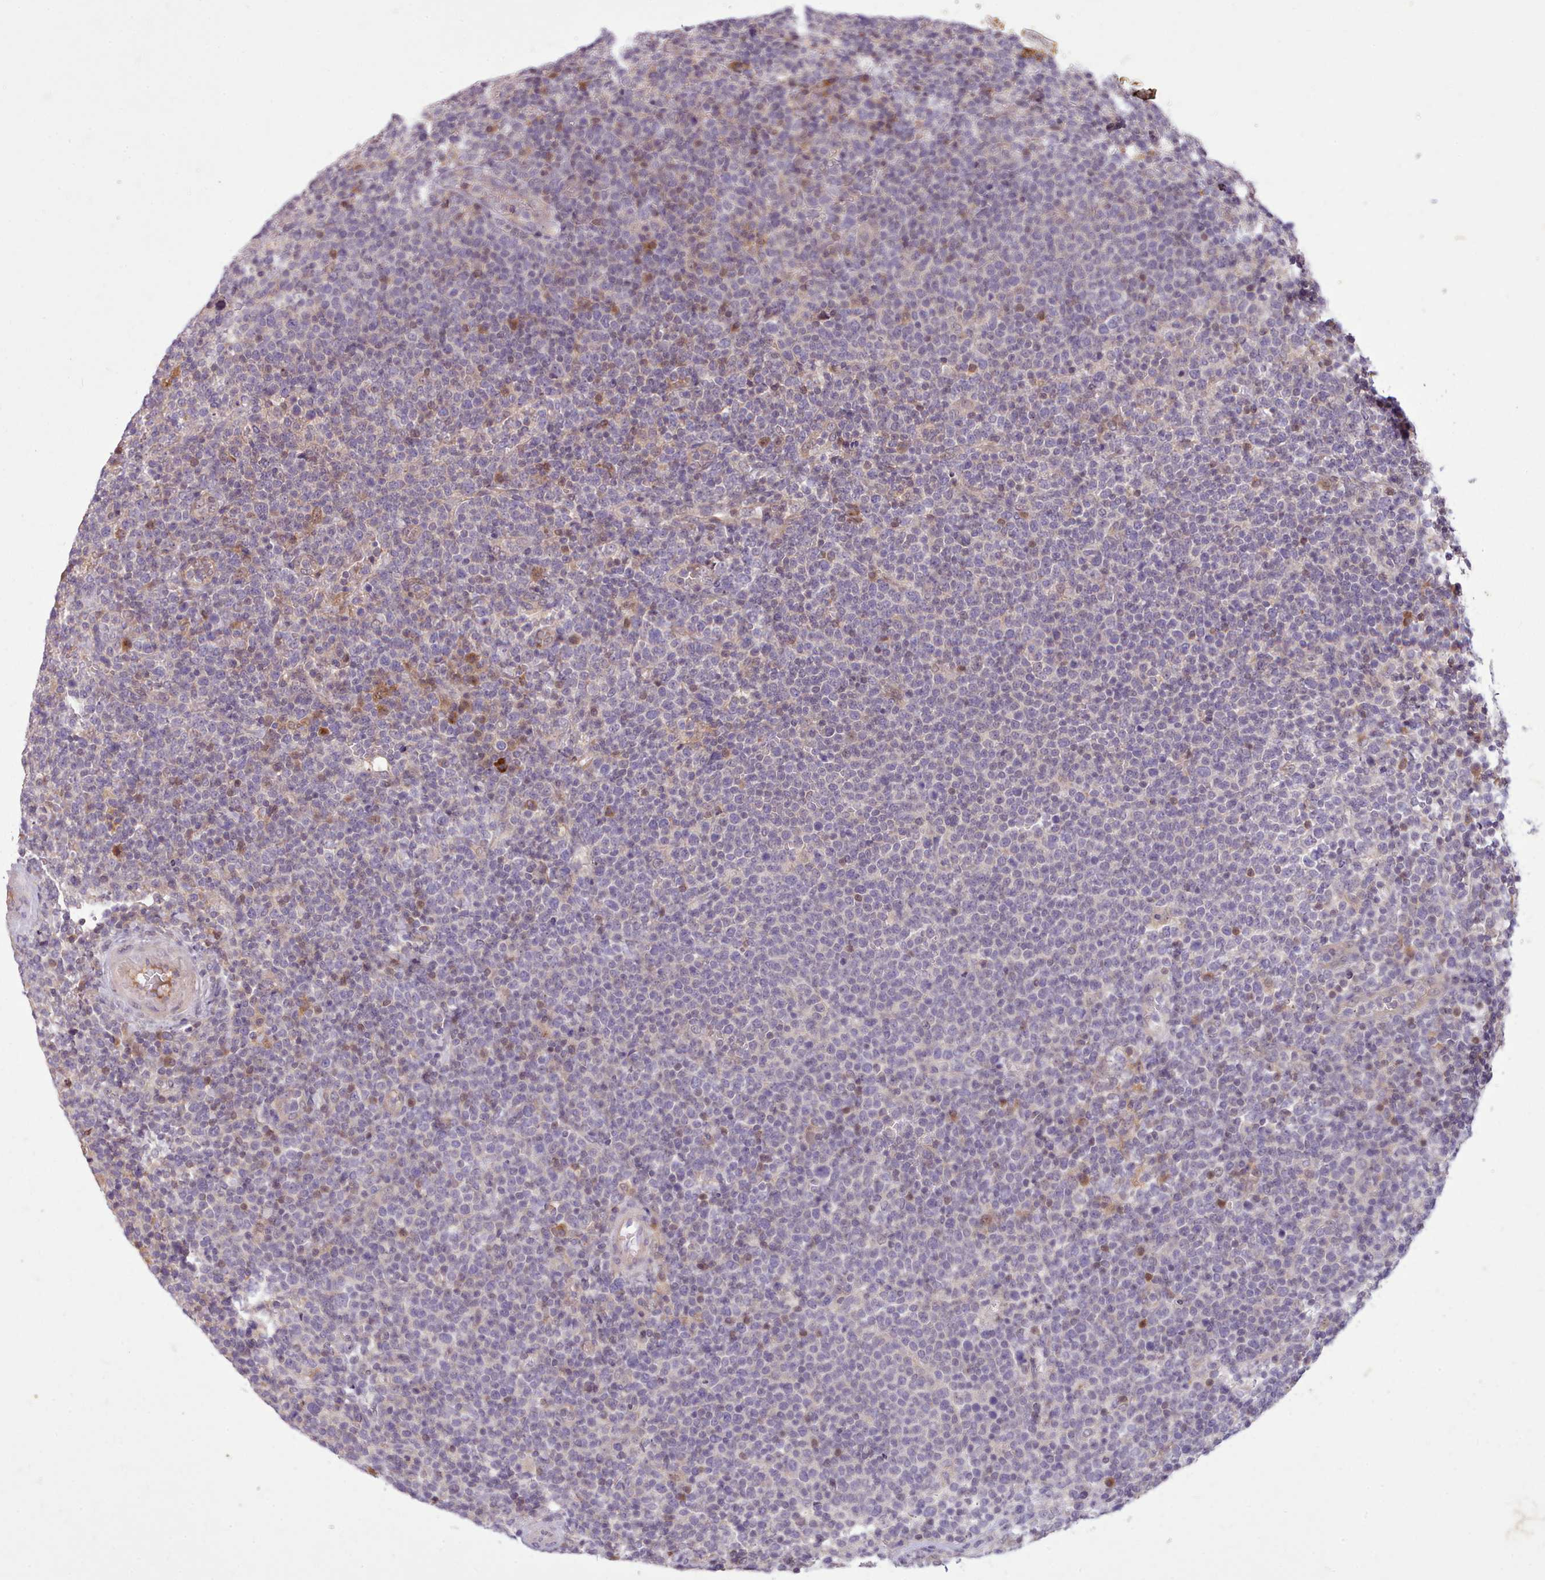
{"staining": {"intensity": "negative", "quantity": "none", "location": "none"}, "tissue": "lymphoma", "cell_type": "Tumor cells", "image_type": "cancer", "snomed": [{"axis": "morphology", "description": "Malignant lymphoma, non-Hodgkin's type, High grade"}, {"axis": "topography", "description": "Lymph node"}], "caption": "This is an immunohistochemistry (IHC) photomicrograph of human lymphoma. There is no expression in tumor cells.", "gene": "NMRK1", "patient": {"sex": "male", "age": 61}}